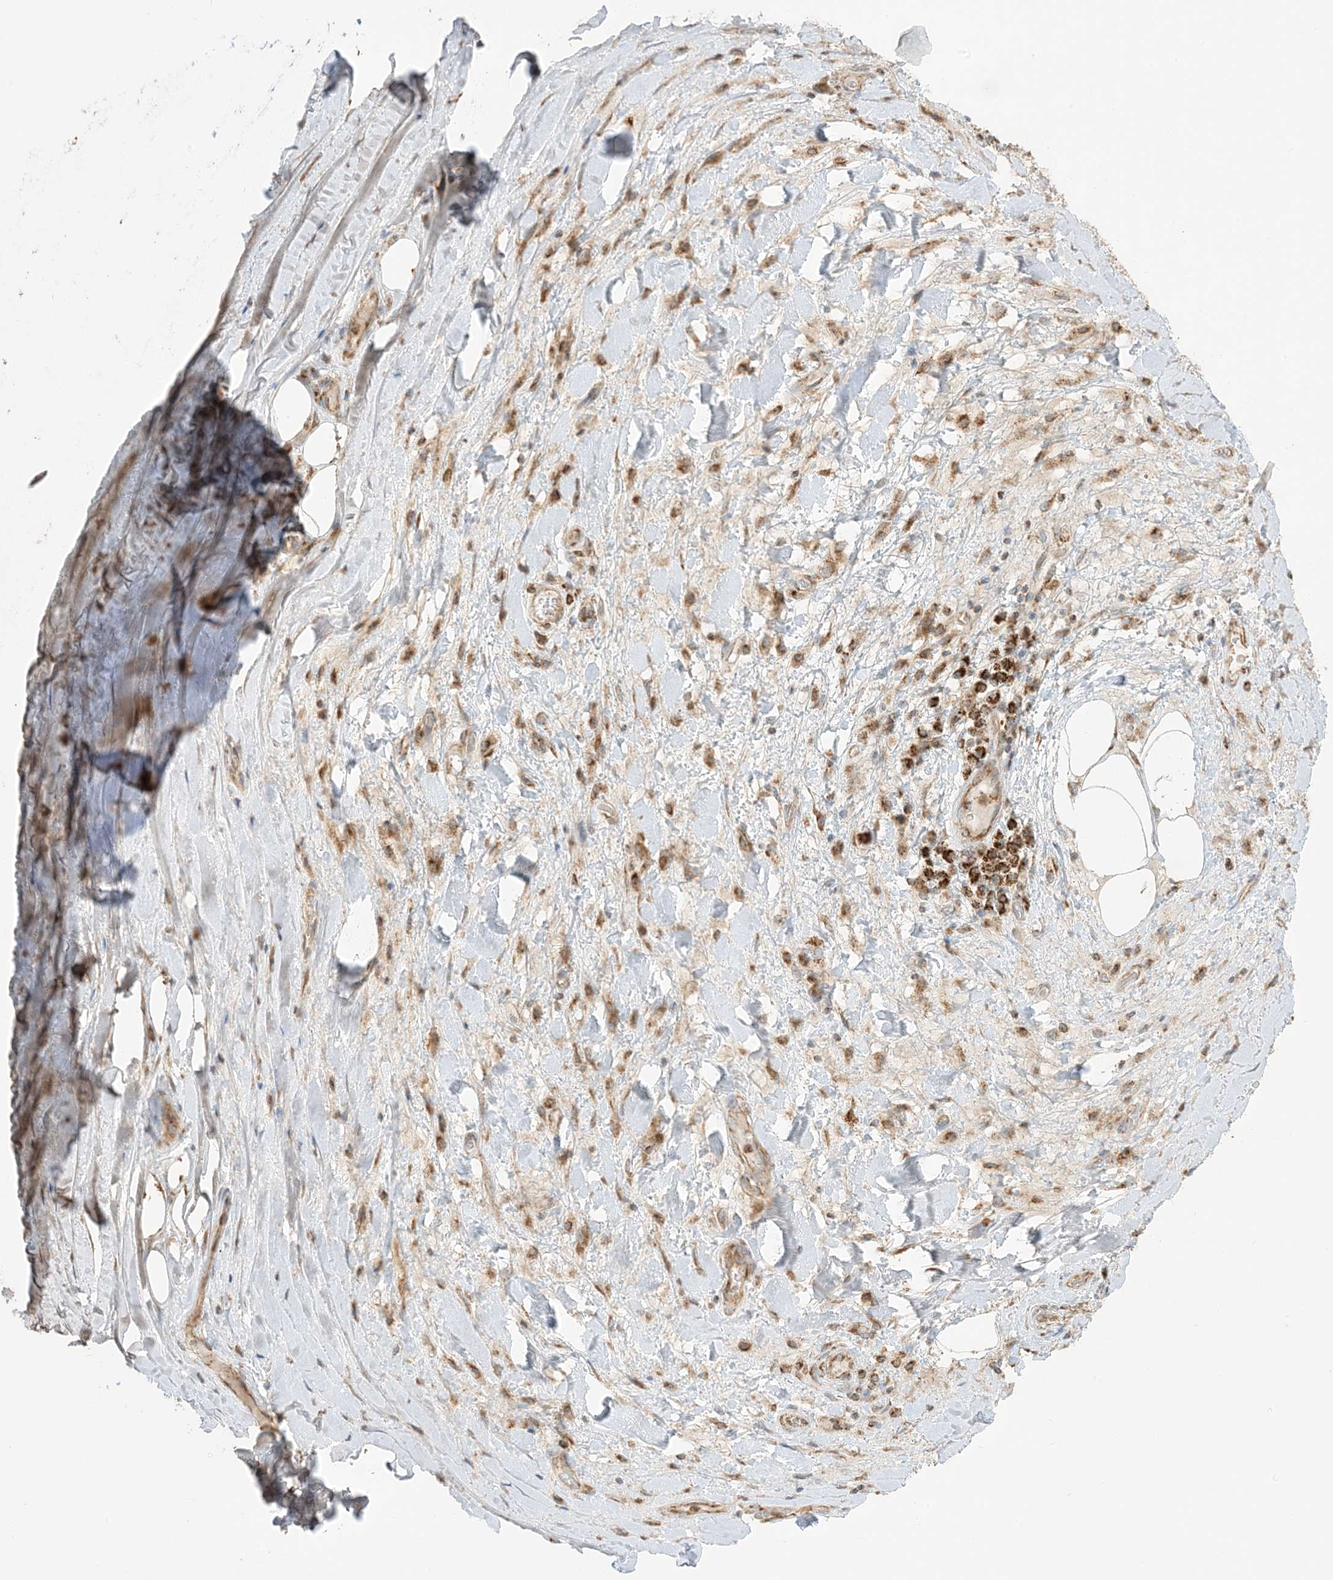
{"staining": {"intensity": "moderate", "quantity": ">75%", "location": "cytoplasmic/membranous"}, "tissue": "adipose tissue", "cell_type": "Adipocytes", "image_type": "normal", "snomed": [{"axis": "morphology", "description": "Normal tissue, NOS"}, {"axis": "morphology", "description": "Squamous cell carcinoma, NOS"}, {"axis": "topography", "description": "Lymph node"}, {"axis": "topography", "description": "Bronchus"}, {"axis": "topography", "description": "Lung"}], "caption": "Adipose tissue stained for a protein (brown) displays moderate cytoplasmic/membranous positive expression in approximately >75% of adipocytes.", "gene": "N4BP3", "patient": {"sex": "male", "age": 66}}